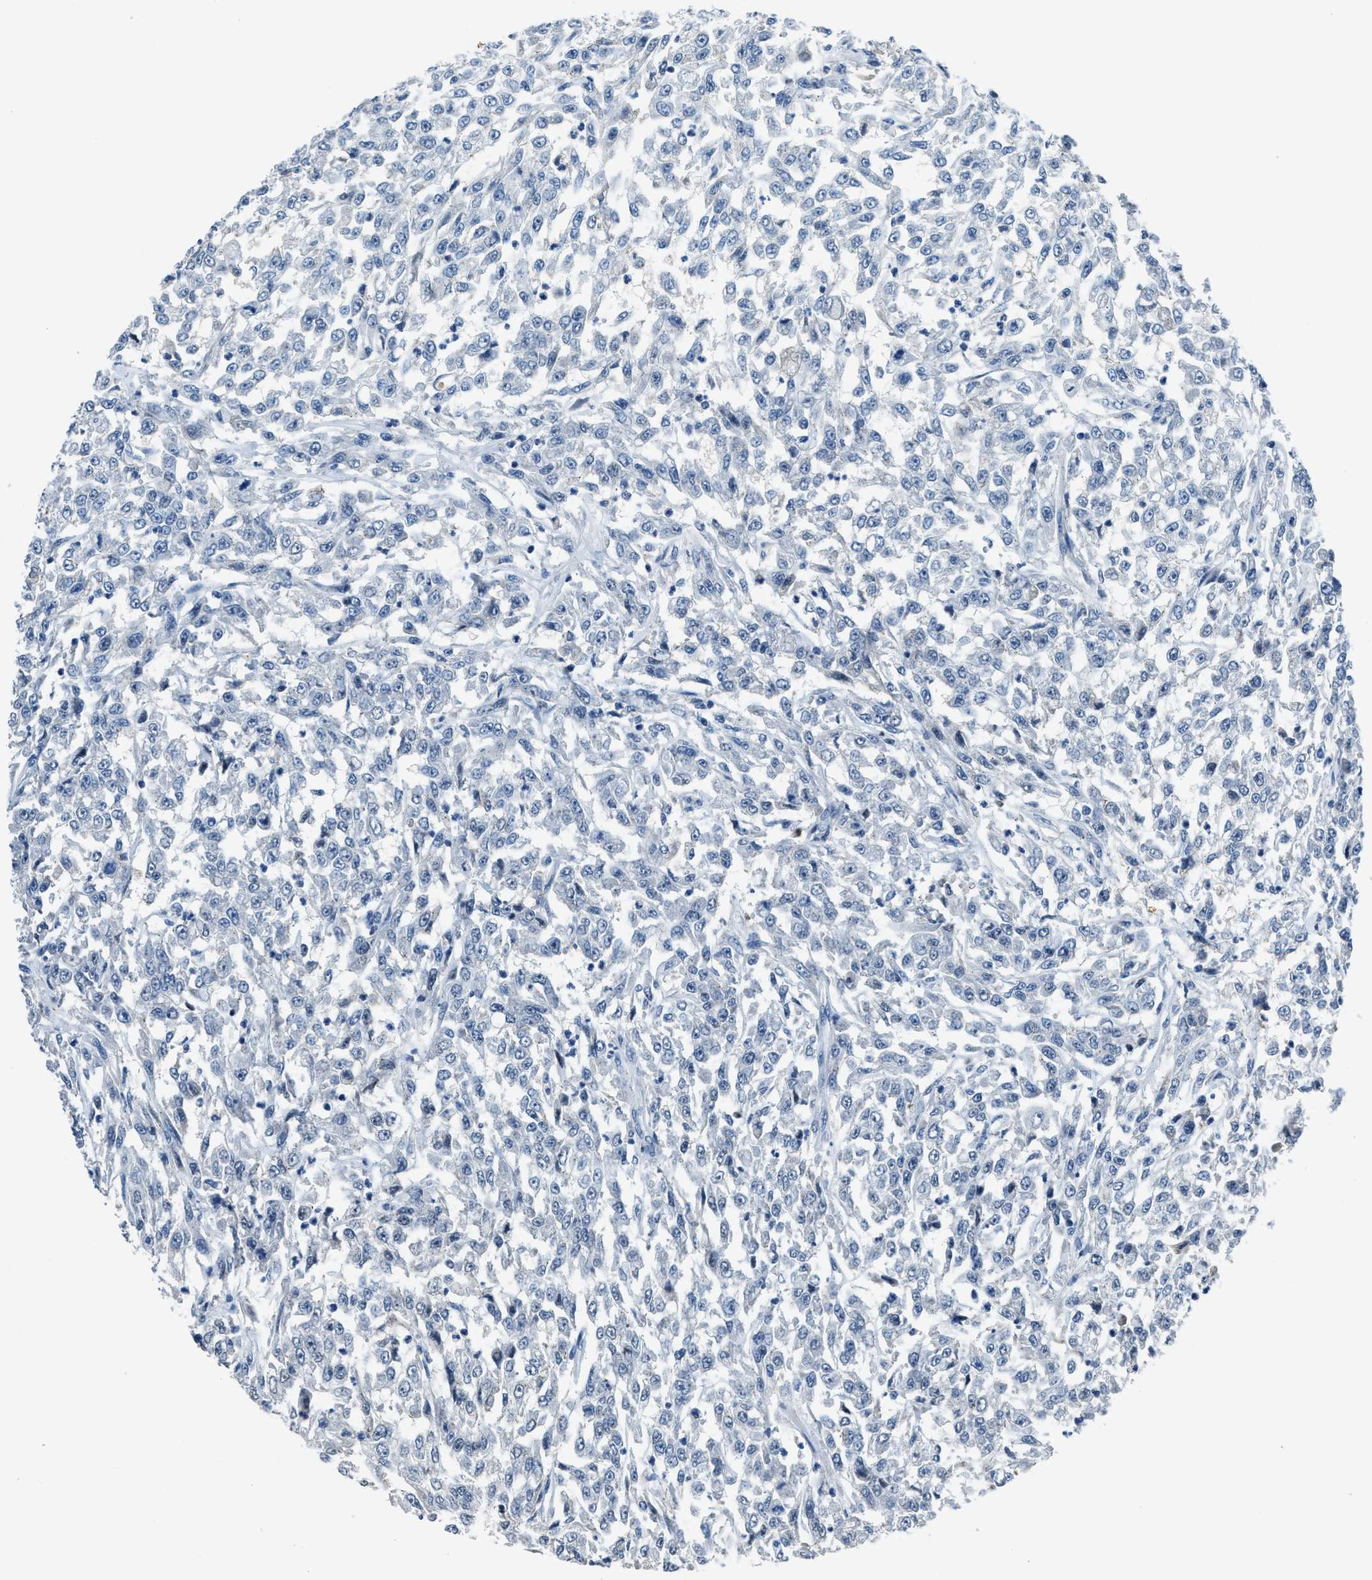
{"staining": {"intensity": "weak", "quantity": "<25%", "location": "nuclear"}, "tissue": "urothelial cancer", "cell_type": "Tumor cells", "image_type": "cancer", "snomed": [{"axis": "morphology", "description": "Urothelial carcinoma, High grade"}, {"axis": "topography", "description": "Urinary bladder"}], "caption": "Protein analysis of high-grade urothelial carcinoma displays no significant expression in tumor cells.", "gene": "DUSP19", "patient": {"sex": "male", "age": 46}}